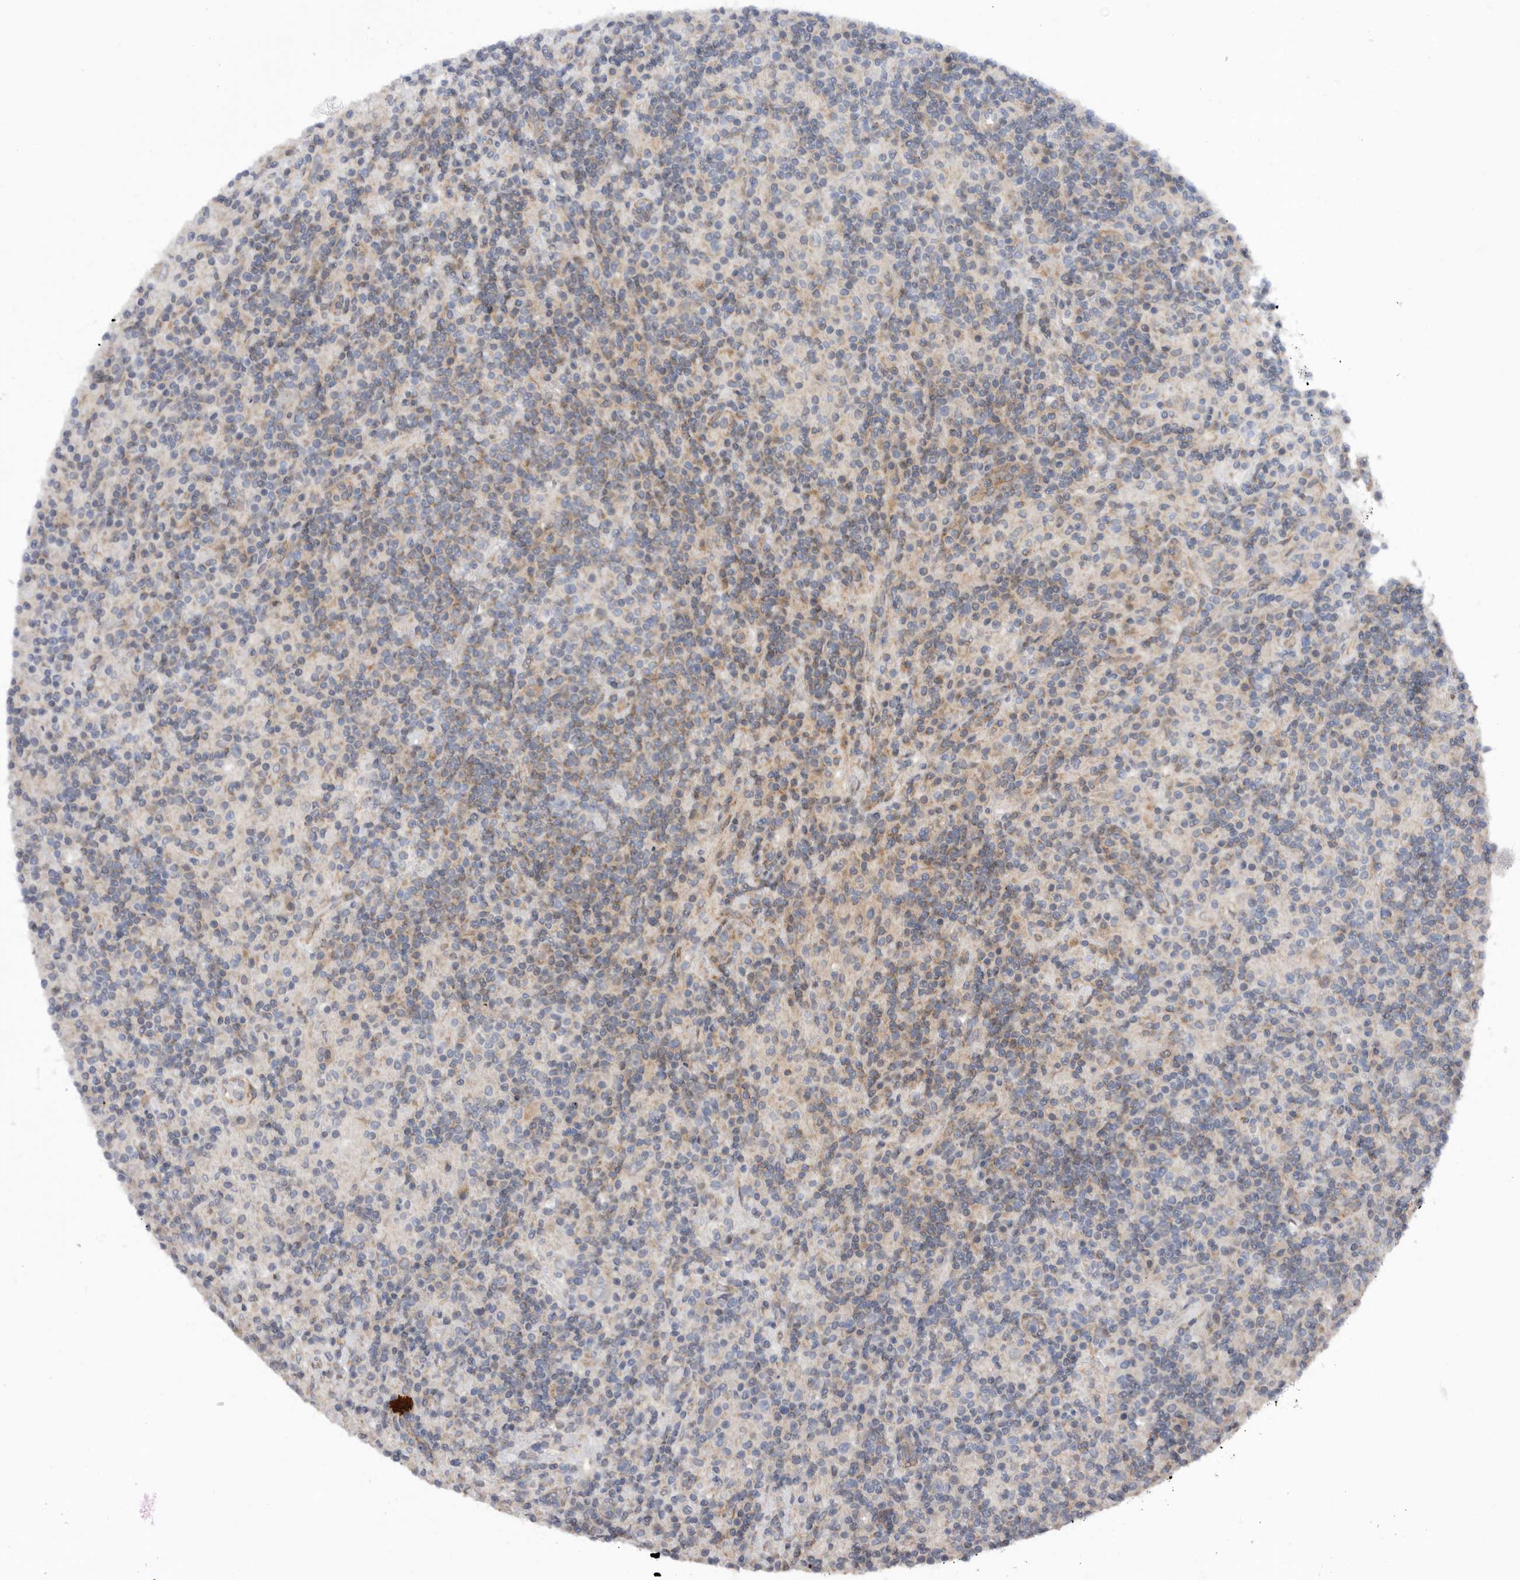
{"staining": {"intensity": "negative", "quantity": "none", "location": "none"}, "tissue": "lymphoma", "cell_type": "Tumor cells", "image_type": "cancer", "snomed": [{"axis": "morphology", "description": "Hodgkin's disease, NOS"}, {"axis": "topography", "description": "Lymph node"}], "caption": "A histopathology image of human Hodgkin's disease is negative for staining in tumor cells. (DAB immunohistochemistry (IHC), high magnification).", "gene": "MTFR1L", "patient": {"sex": "male", "age": 70}}